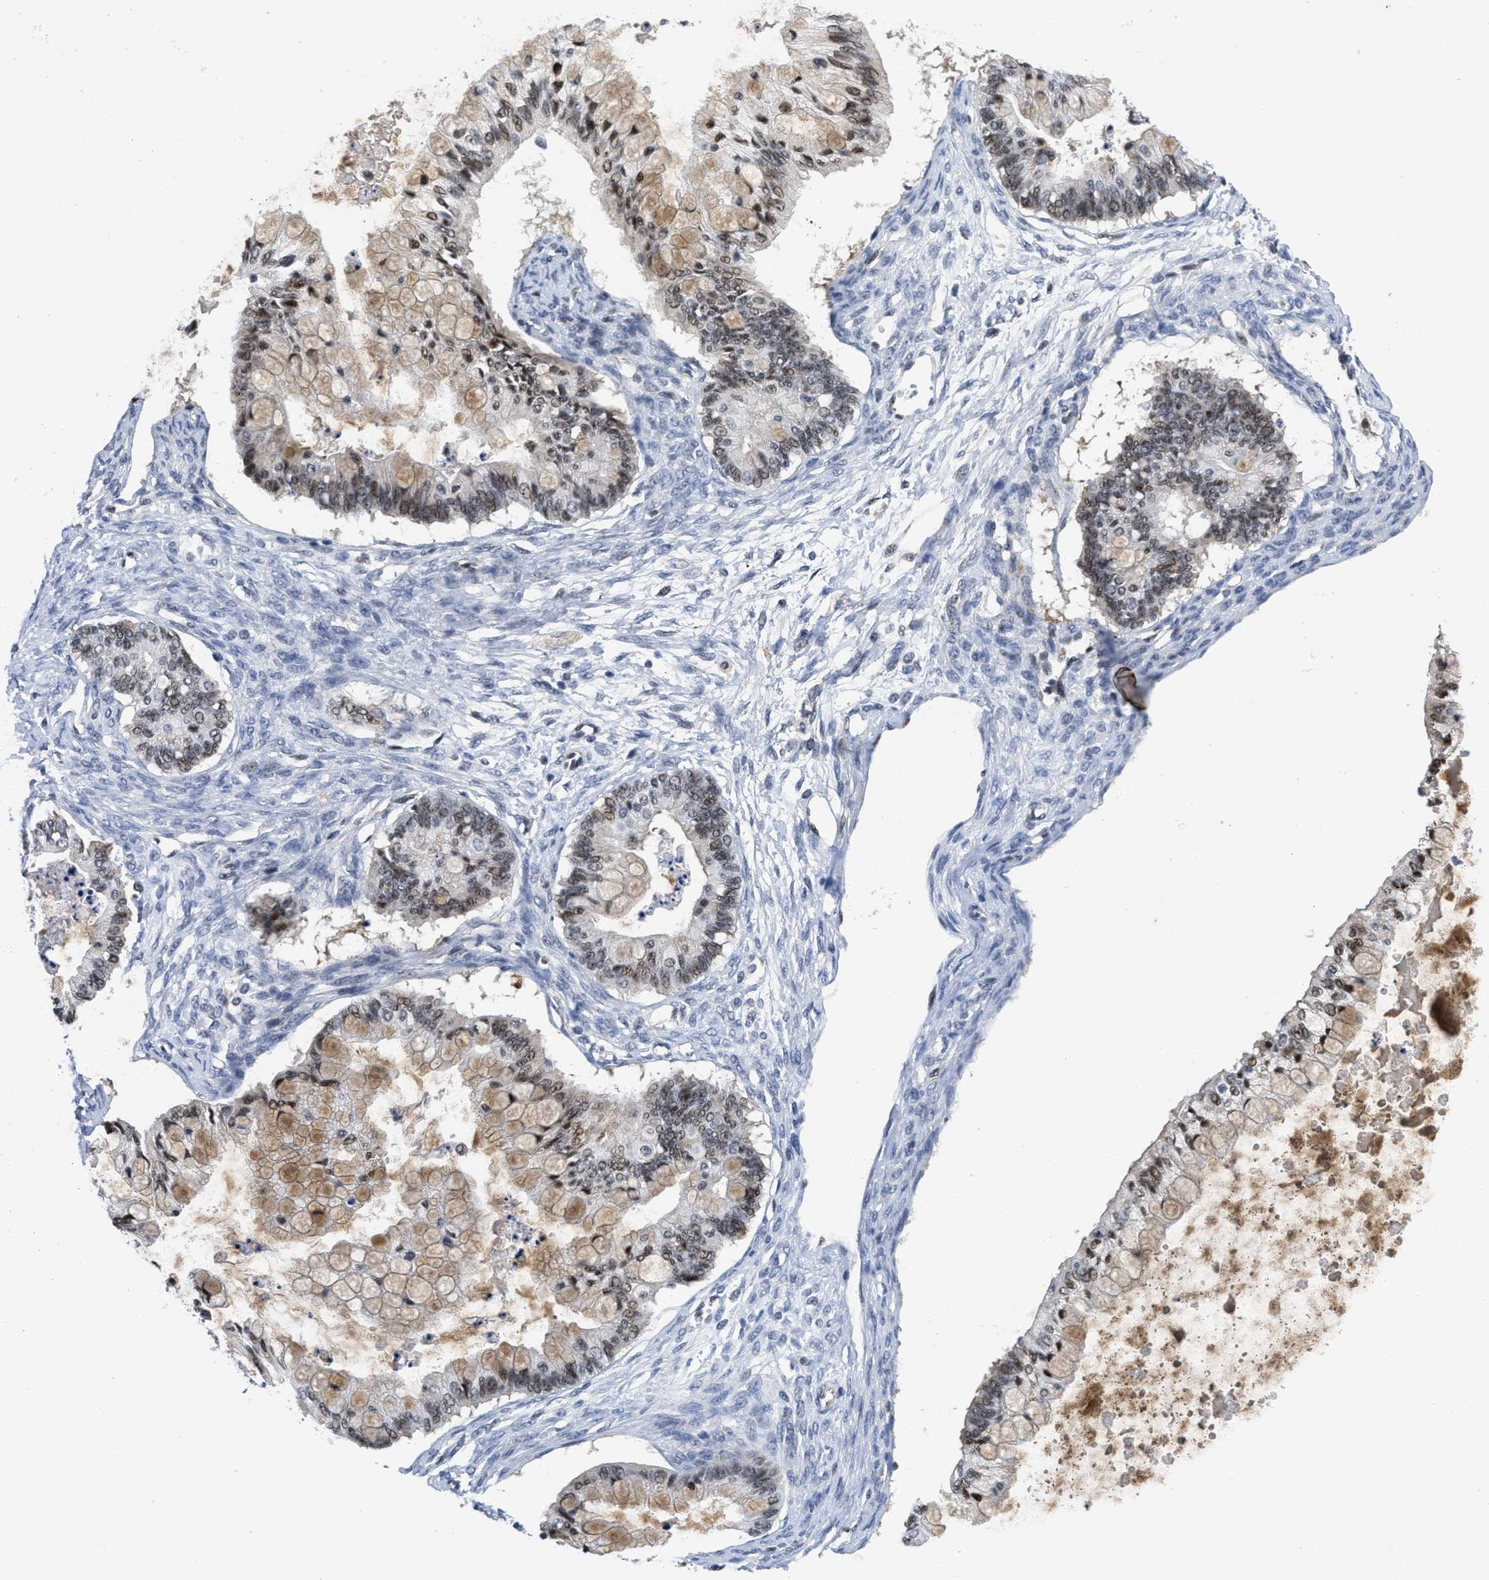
{"staining": {"intensity": "moderate", "quantity": ">75%", "location": "cytoplasmic/membranous,nuclear"}, "tissue": "ovarian cancer", "cell_type": "Tumor cells", "image_type": "cancer", "snomed": [{"axis": "morphology", "description": "Cystadenocarcinoma, mucinous, NOS"}, {"axis": "topography", "description": "Ovary"}], "caption": "Immunohistochemistry staining of ovarian cancer, which exhibits medium levels of moderate cytoplasmic/membranous and nuclear expression in about >75% of tumor cells indicating moderate cytoplasmic/membranous and nuclear protein positivity. The staining was performed using DAB (brown) for protein detection and nuclei were counterstained in hematoxylin (blue).", "gene": "HIF1A", "patient": {"sex": "female", "age": 57}}